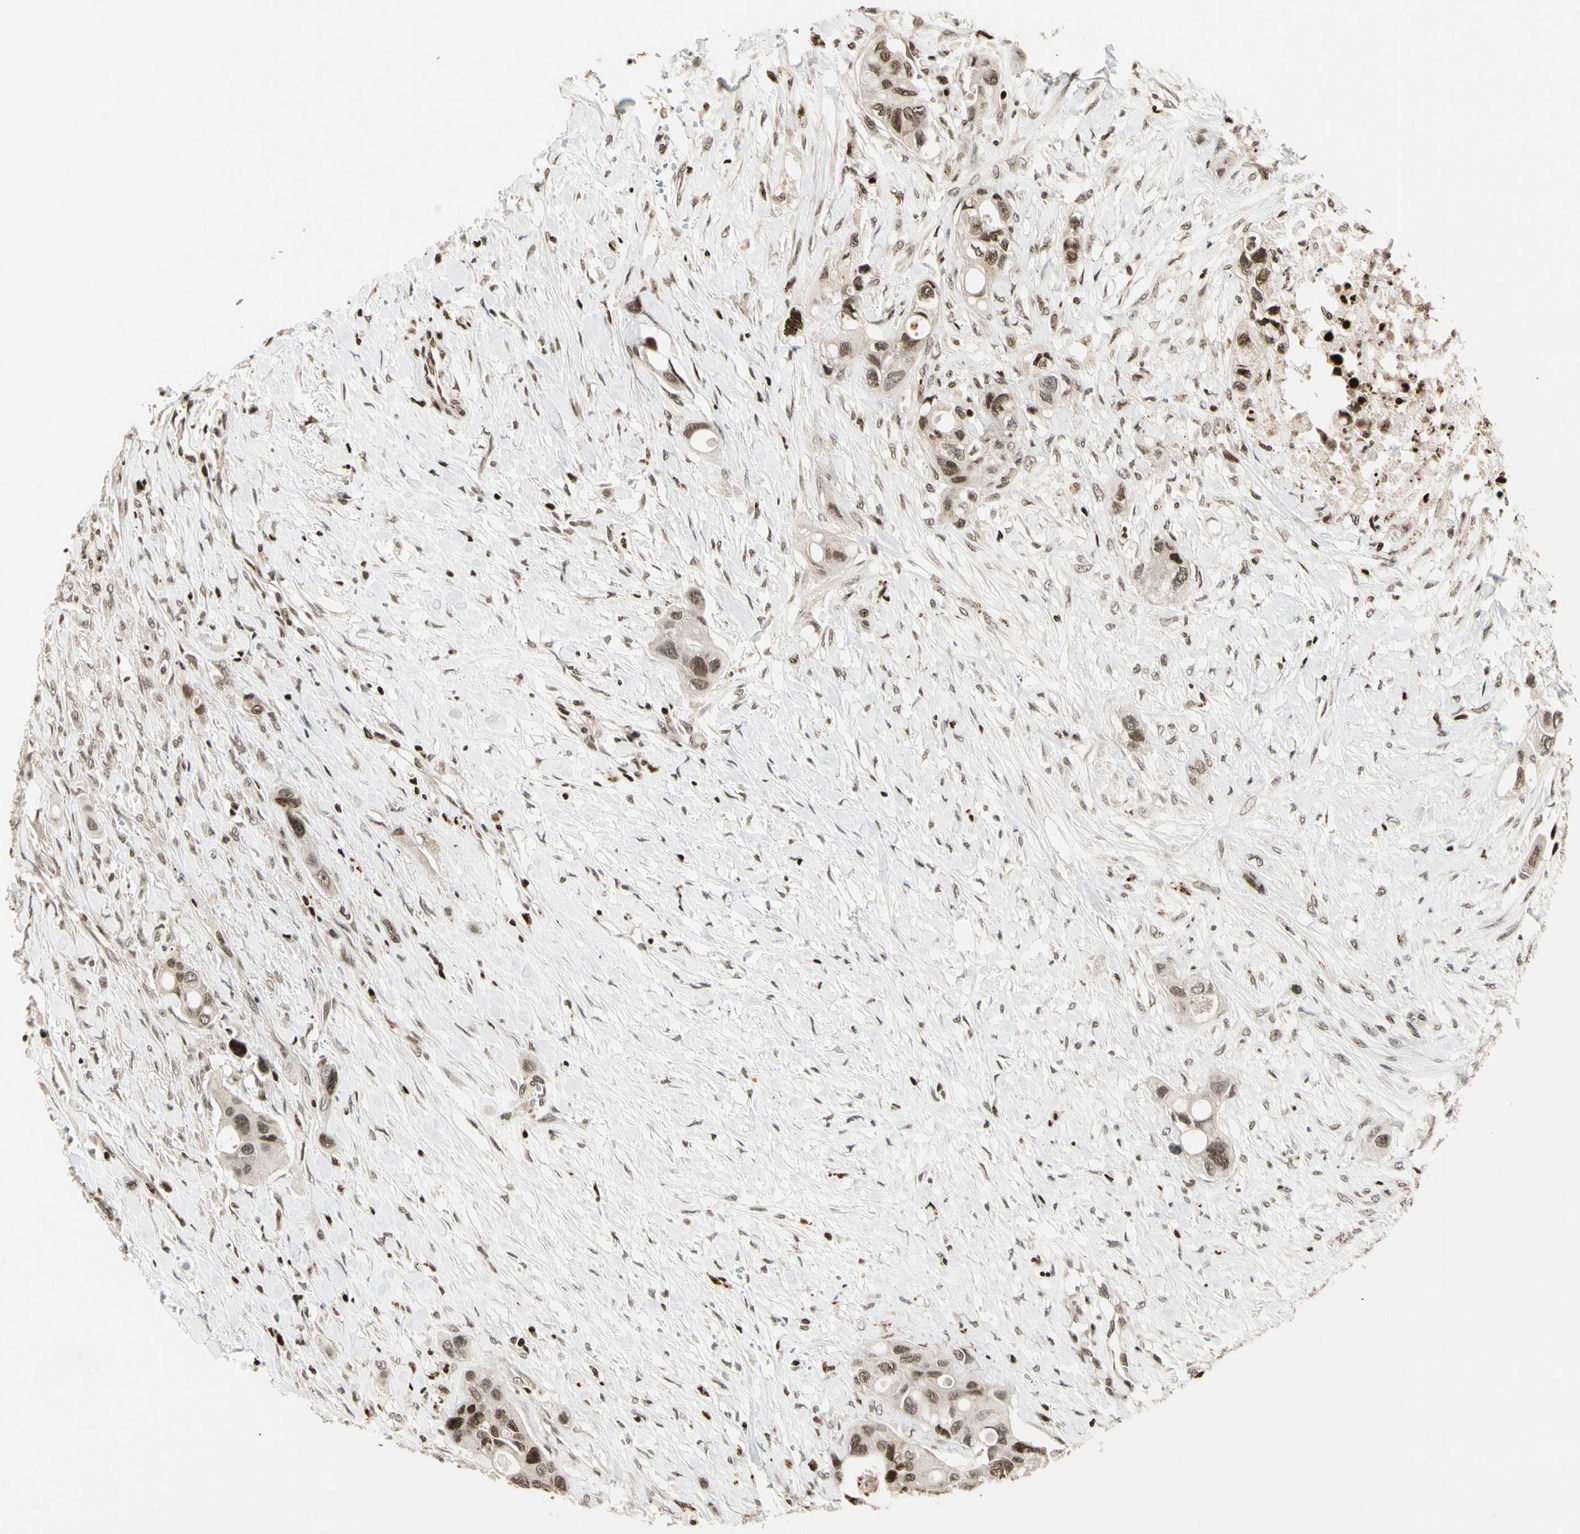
{"staining": {"intensity": "moderate", "quantity": ">75%", "location": "nuclear"}, "tissue": "colorectal cancer", "cell_type": "Tumor cells", "image_type": "cancer", "snomed": [{"axis": "morphology", "description": "Adenocarcinoma, NOS"}, {"axis": "topography", "description": "Colon"}], "caption": "IHC of human colorectal adenocarcinoma exhibits medium levels of moderate nuclear positivity in approximately >75% of tumor cells. (IHC, brightfield microscopy, high magnification).", "gene": "TSHZ3", "patient": {"sex": "female", "age": 57}}